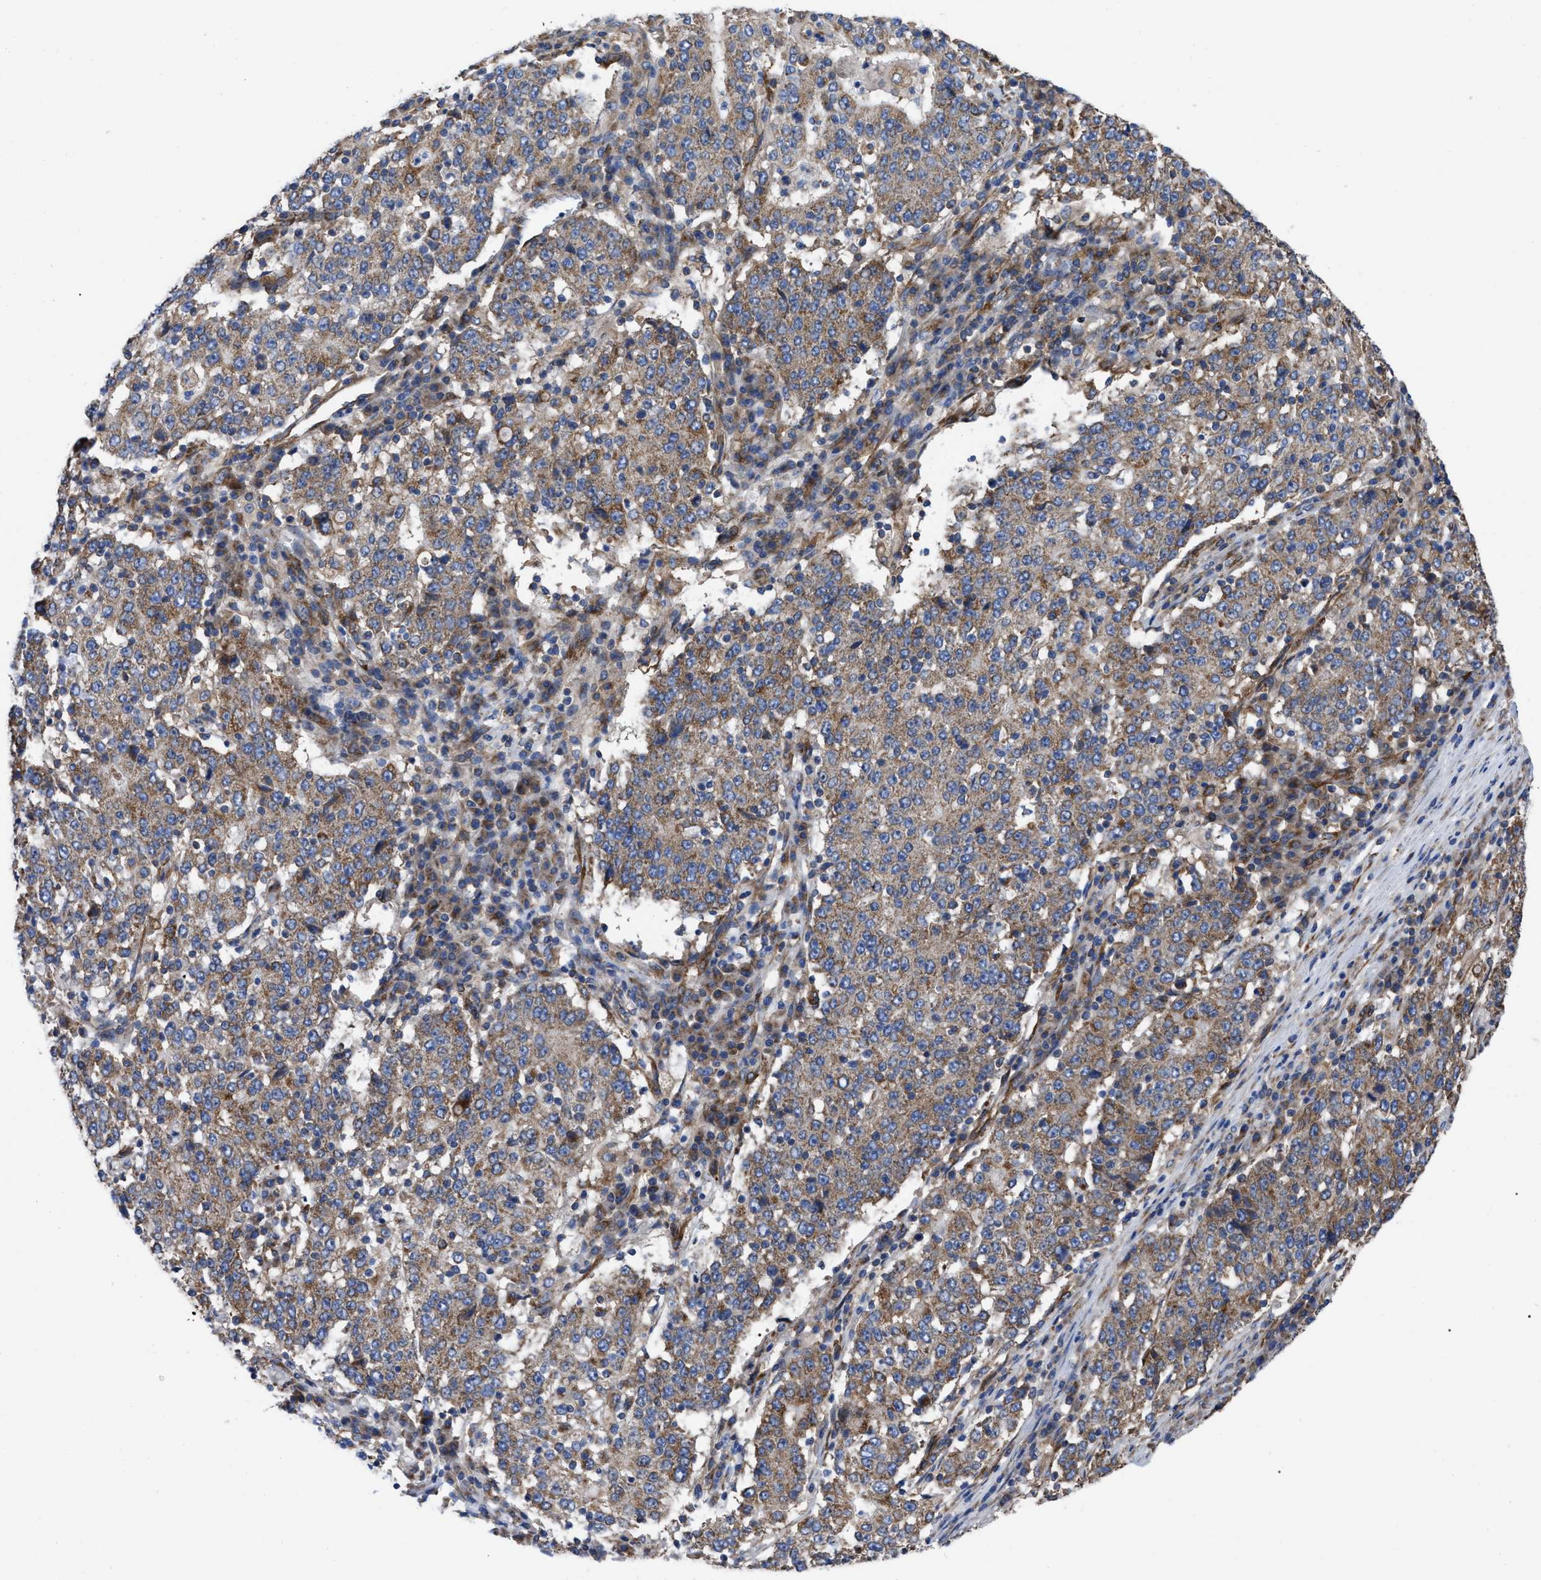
{"staining": {"intensity": "moderate", "quantity": ">75%", "location": "cytoplasmic/membranous"}, "tissue": "stomach cancer", "cell_type": "Tumor cells", "image_type": "cancer", "snomed": [{"axis": "morphology", "description": "Adenocarcinoma, NOS"}, {"axis": "topography", "description": "Stomach"}], "caption": "Tumor cells reveal medium levels of moderate cytoplasmic/membranous positivity in about >75% of cells in adenocarcinoma (stomach).", "gene": "FAM120A", "patient": {"sex": "male", "age": 59}}